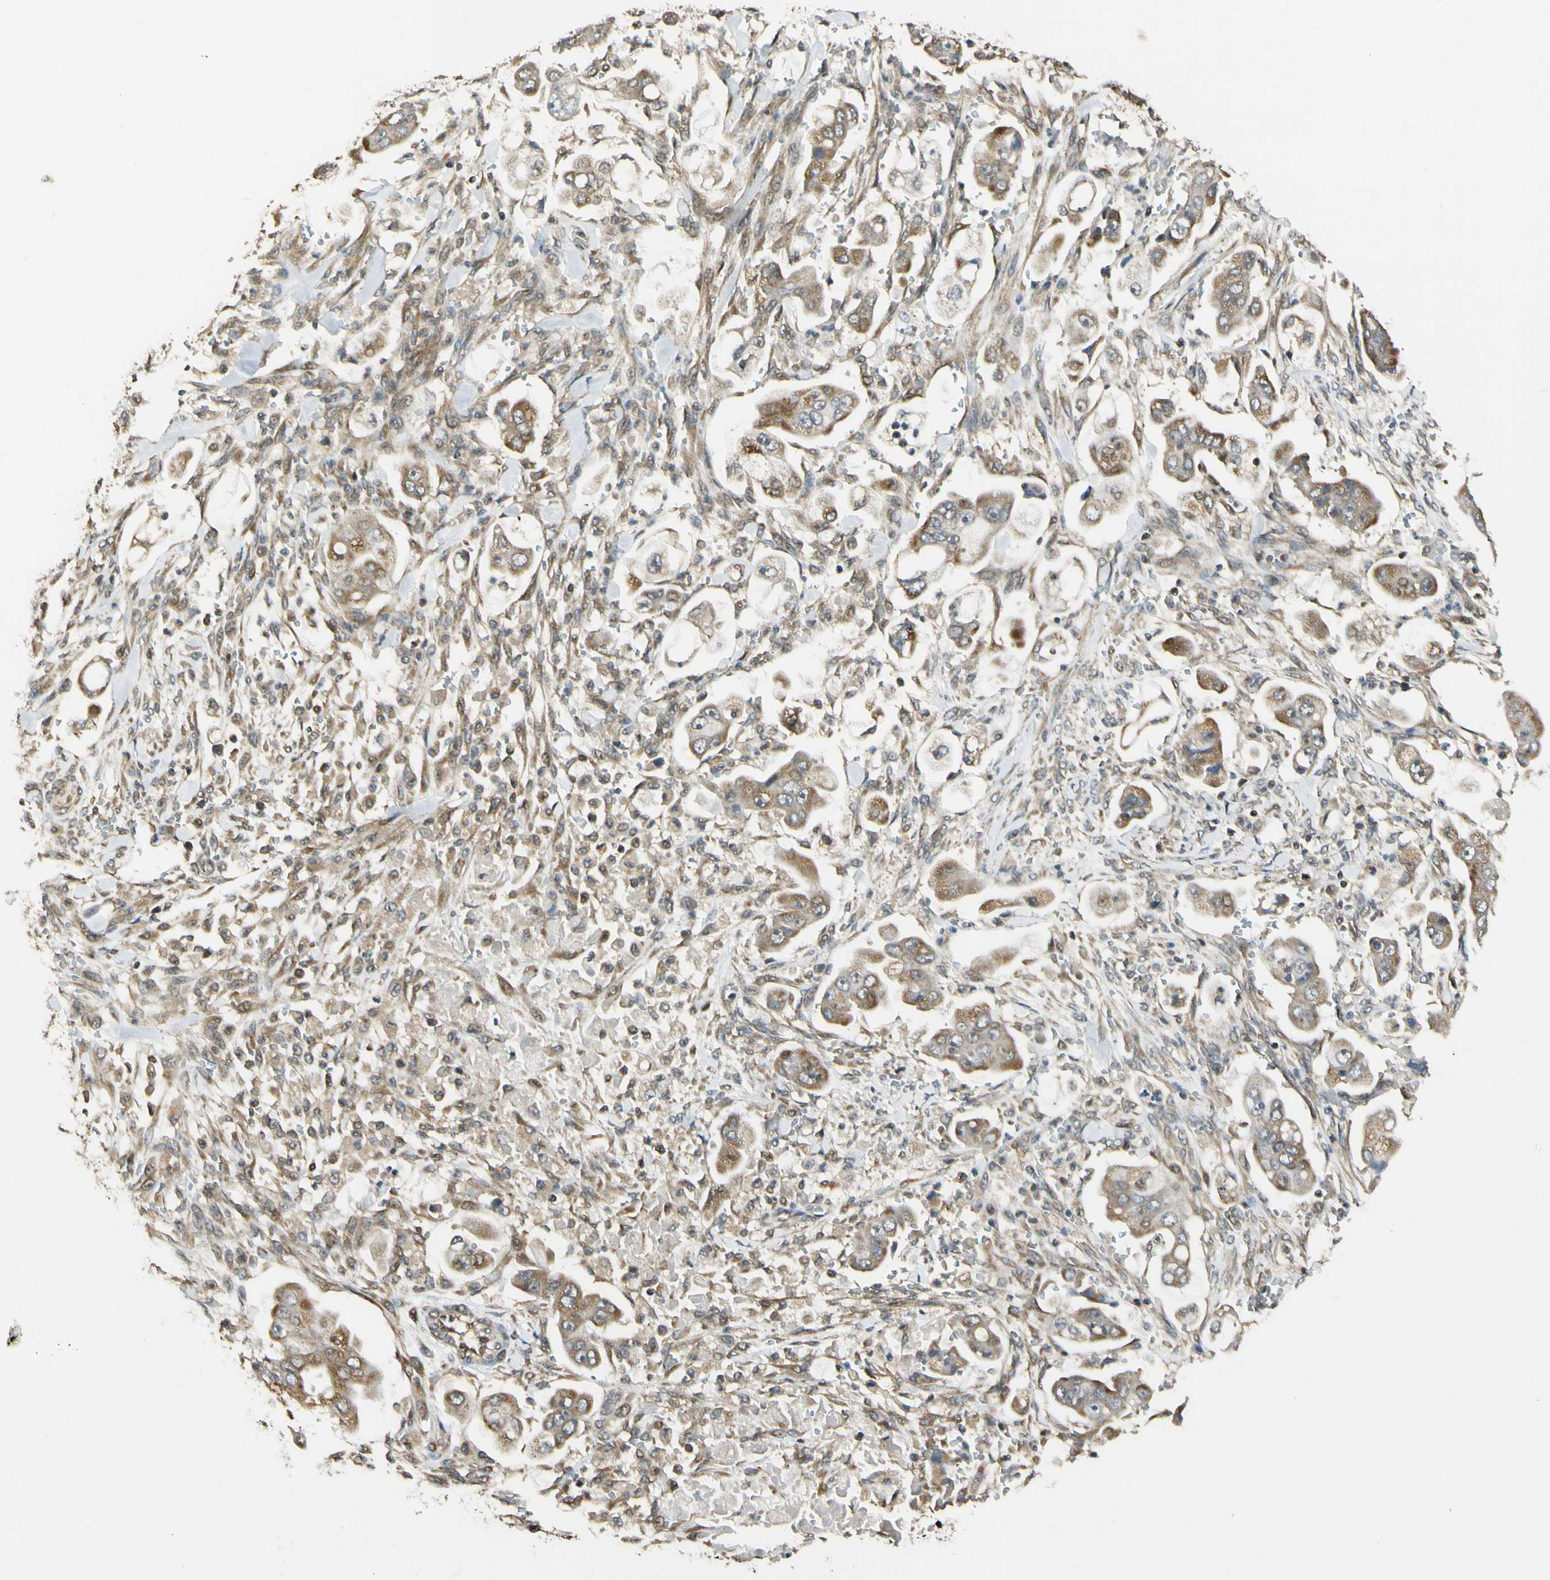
{"staining": {"intensity": "moderate", "quantity": ">75%", "location": "cytoplasmic/membranous"}, "tissue": "stomach cancer", "cell_type": "Tumor cells", "image_type": "cancer", "snomed": [{"axis": "morphology", "description": "Adenocarcinoma, NOS"}, {"axis": "topography", "description": "Stomach"}], "caption": "IHC (DAB) staining of human stomach cancer exhibits moderate cytoplasmic/membranous protein expression in approximately >75% of tumor cells. (DAB (3,3'-diaminobenzidine) = brown stain, brightfield microscopy at high magnification).", "gene": "LAMTOR1", "patient": {"sex": "male", "age": 62}}